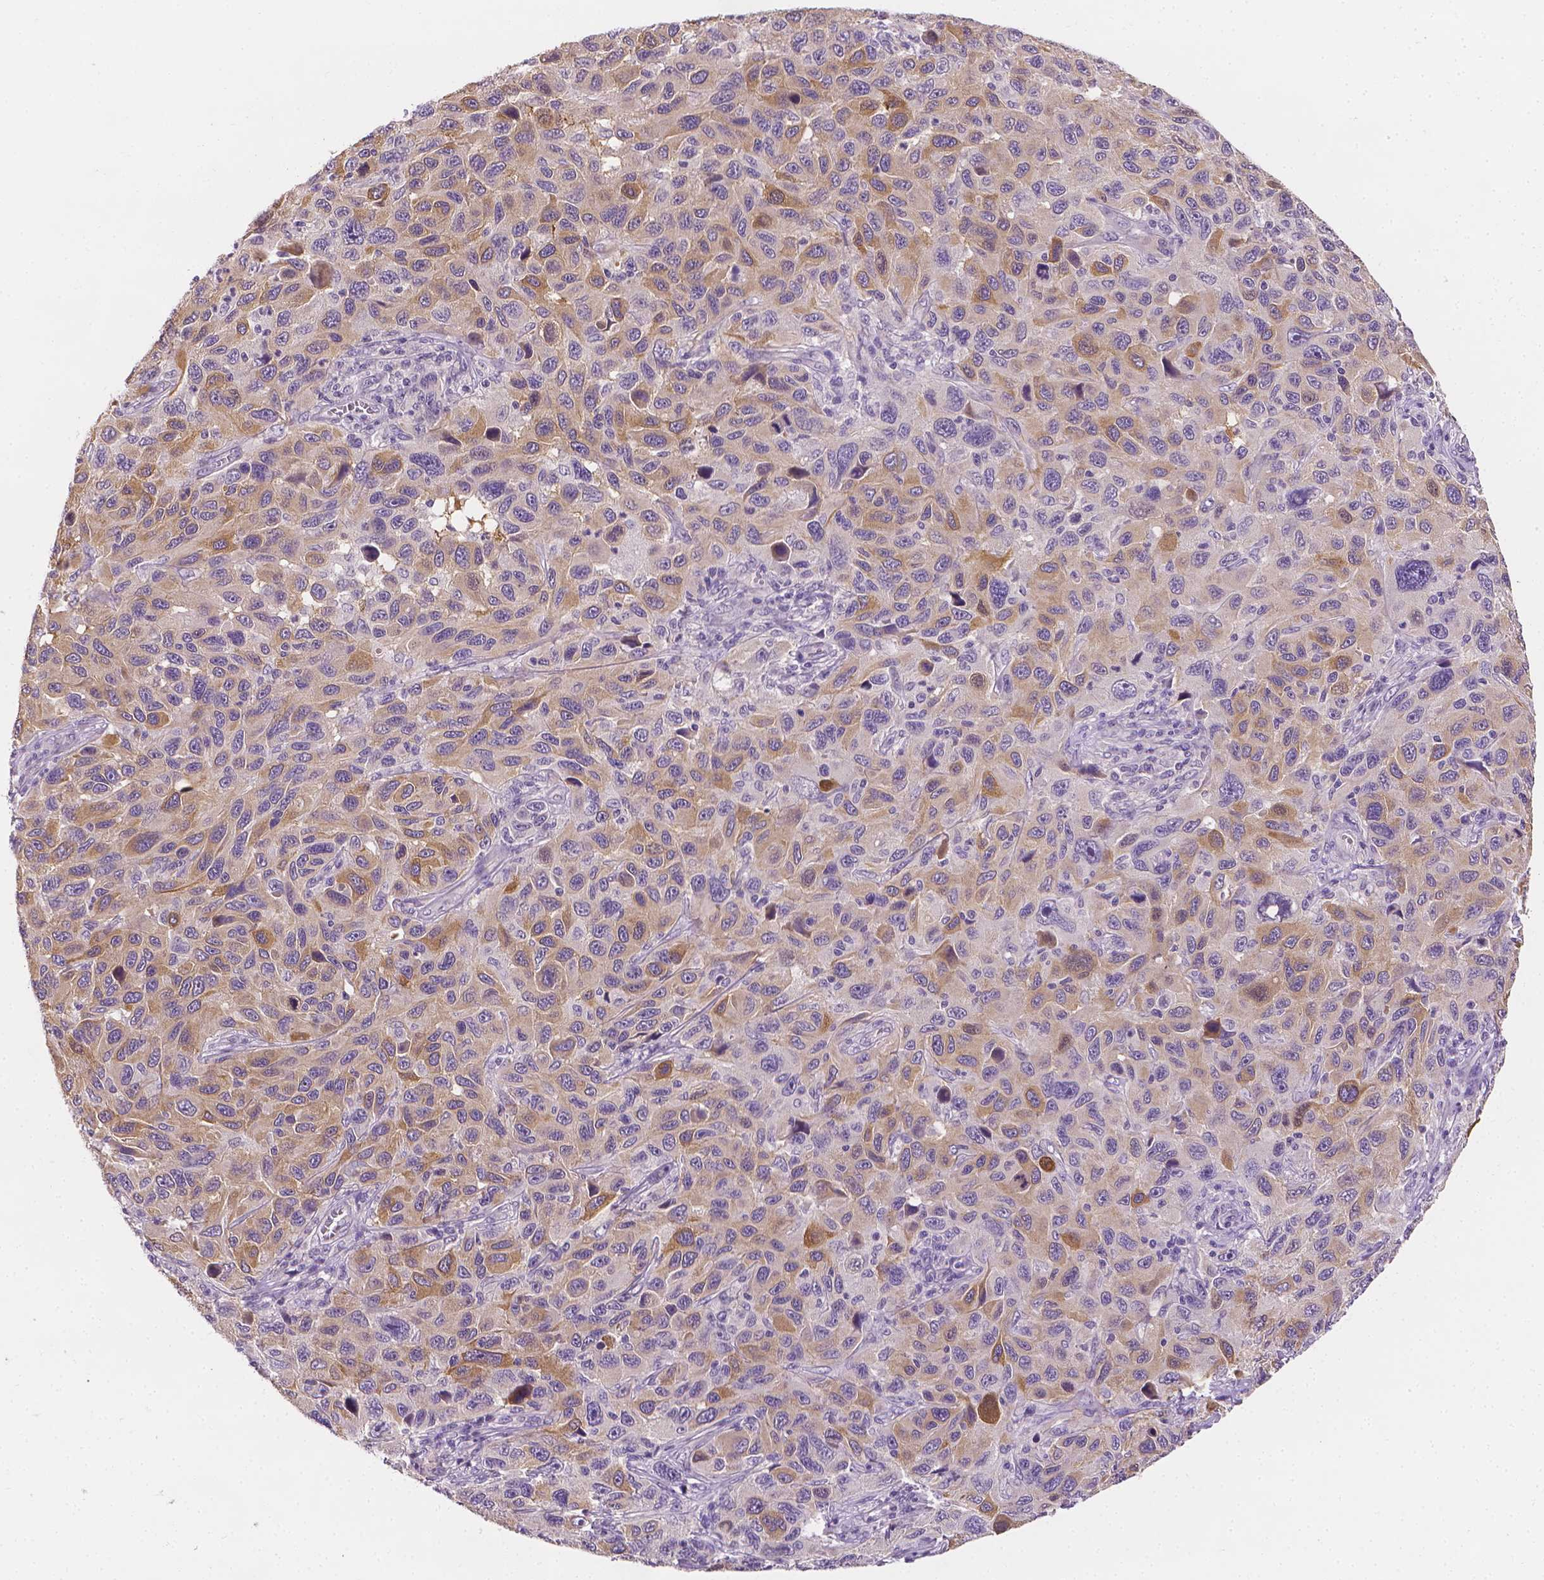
{"staining": {"intensity": "weak", "quantity": "25%-75%", "location": "cytoplasmic/membranous"}, "tissue": "melanoma", "cell_type": "Tumor cells", "image_type": "cancer", "snomed": [{"axis": "morphology", "description": "Malignant melanoma, NOS"}, {"axis": "topography", "description": "Skin"}], "caption": "About 25%-75% of tumor cells in human malignant melanoma display weak cytoplasmic/membranous protein expression as visualized by brown immunohistochemical staining.", "gene": "FASN", "patient": {"sex": "male", "age": 53}}